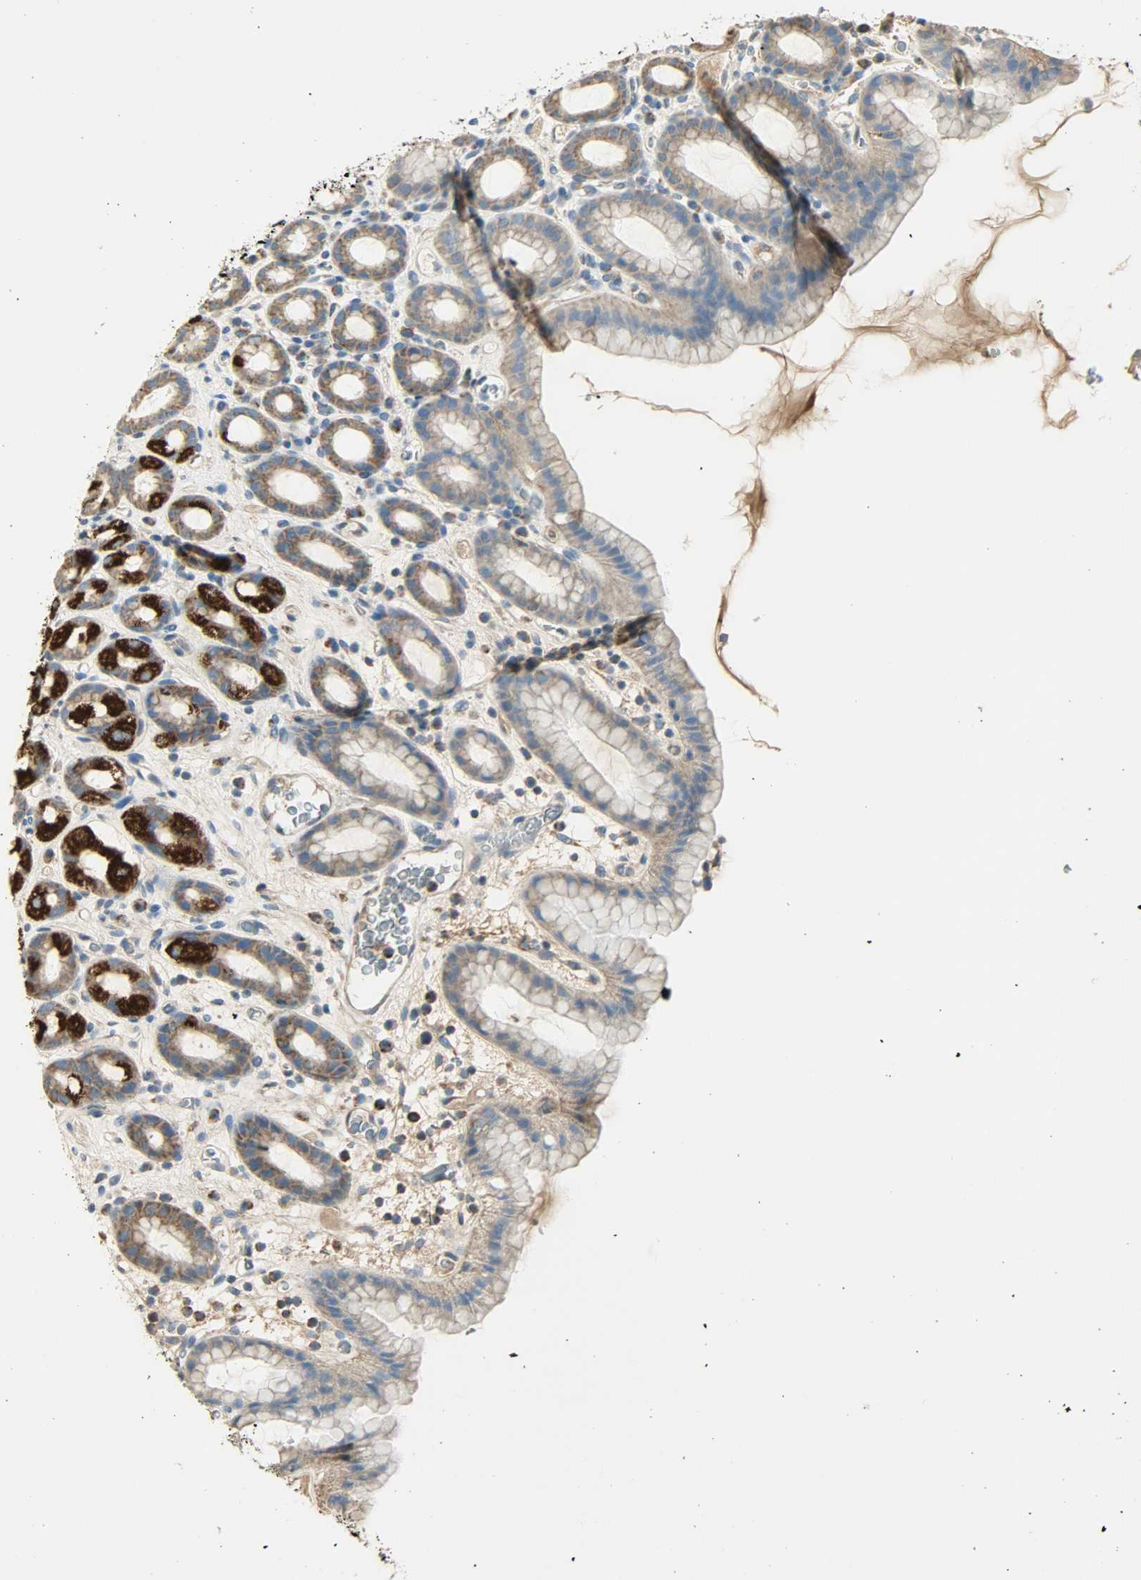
{"staining": {"intensity": "strong", "quantity": "25%-75%", "location": "cytoplasmic/membranous"}, "tissue": "stomach", "cell_type": "Glandular cells", "image_type": "normal", "snomed": [{"axis": "morphology", "description": "Normal tissue, NOS"}, {"axis": "topography", "description": "Stomach, upper"}], "caption": "Glandular cells exhibit strong cytoplasmic/membranous positivity in about 25%-75% of cells in unremarkable stomach. Nuclei are stained in blue.", "gene": "NNT", "patient": {"sex": "male", "age": 68}}